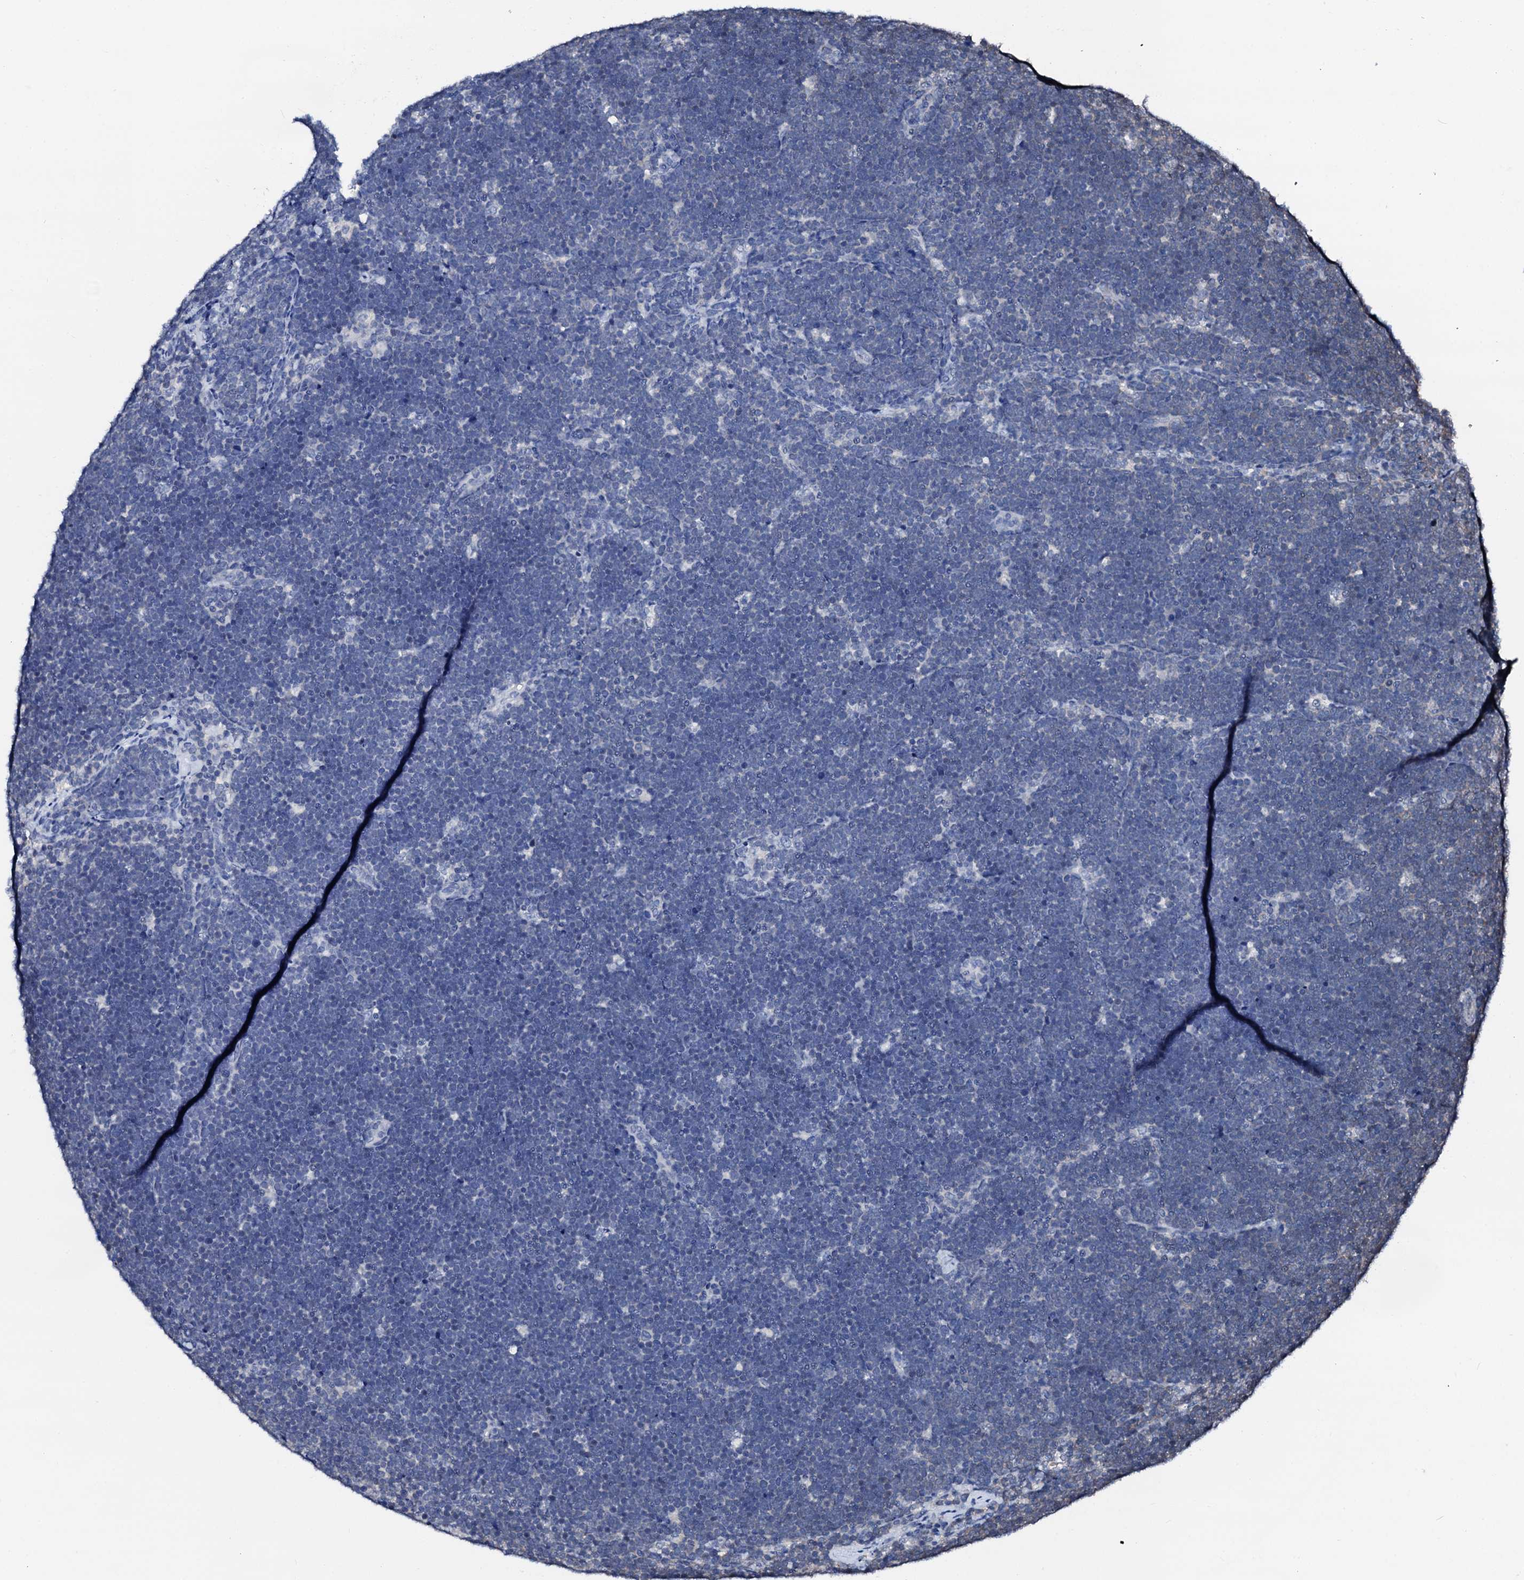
{"staining": {"intensity": "negative", "quantity": "none", "location": "none"}, "tissue": "lymphoma", "cell_type": "Tumor cells", "image_type": "cancer", "snomed": [{"axis": "morphology", "description": "Malignant lymphoma, non-Hodgkin's type, High grade"}, {"axis": "topography", "description": "Lymph node"}], "caption": "Tumor cells show no significant positivity in malignant lymphoma, non-Hodgkin's type (high-grade).", "gene": "CSN2", "patient": {"sex": "male", "age": 13}}